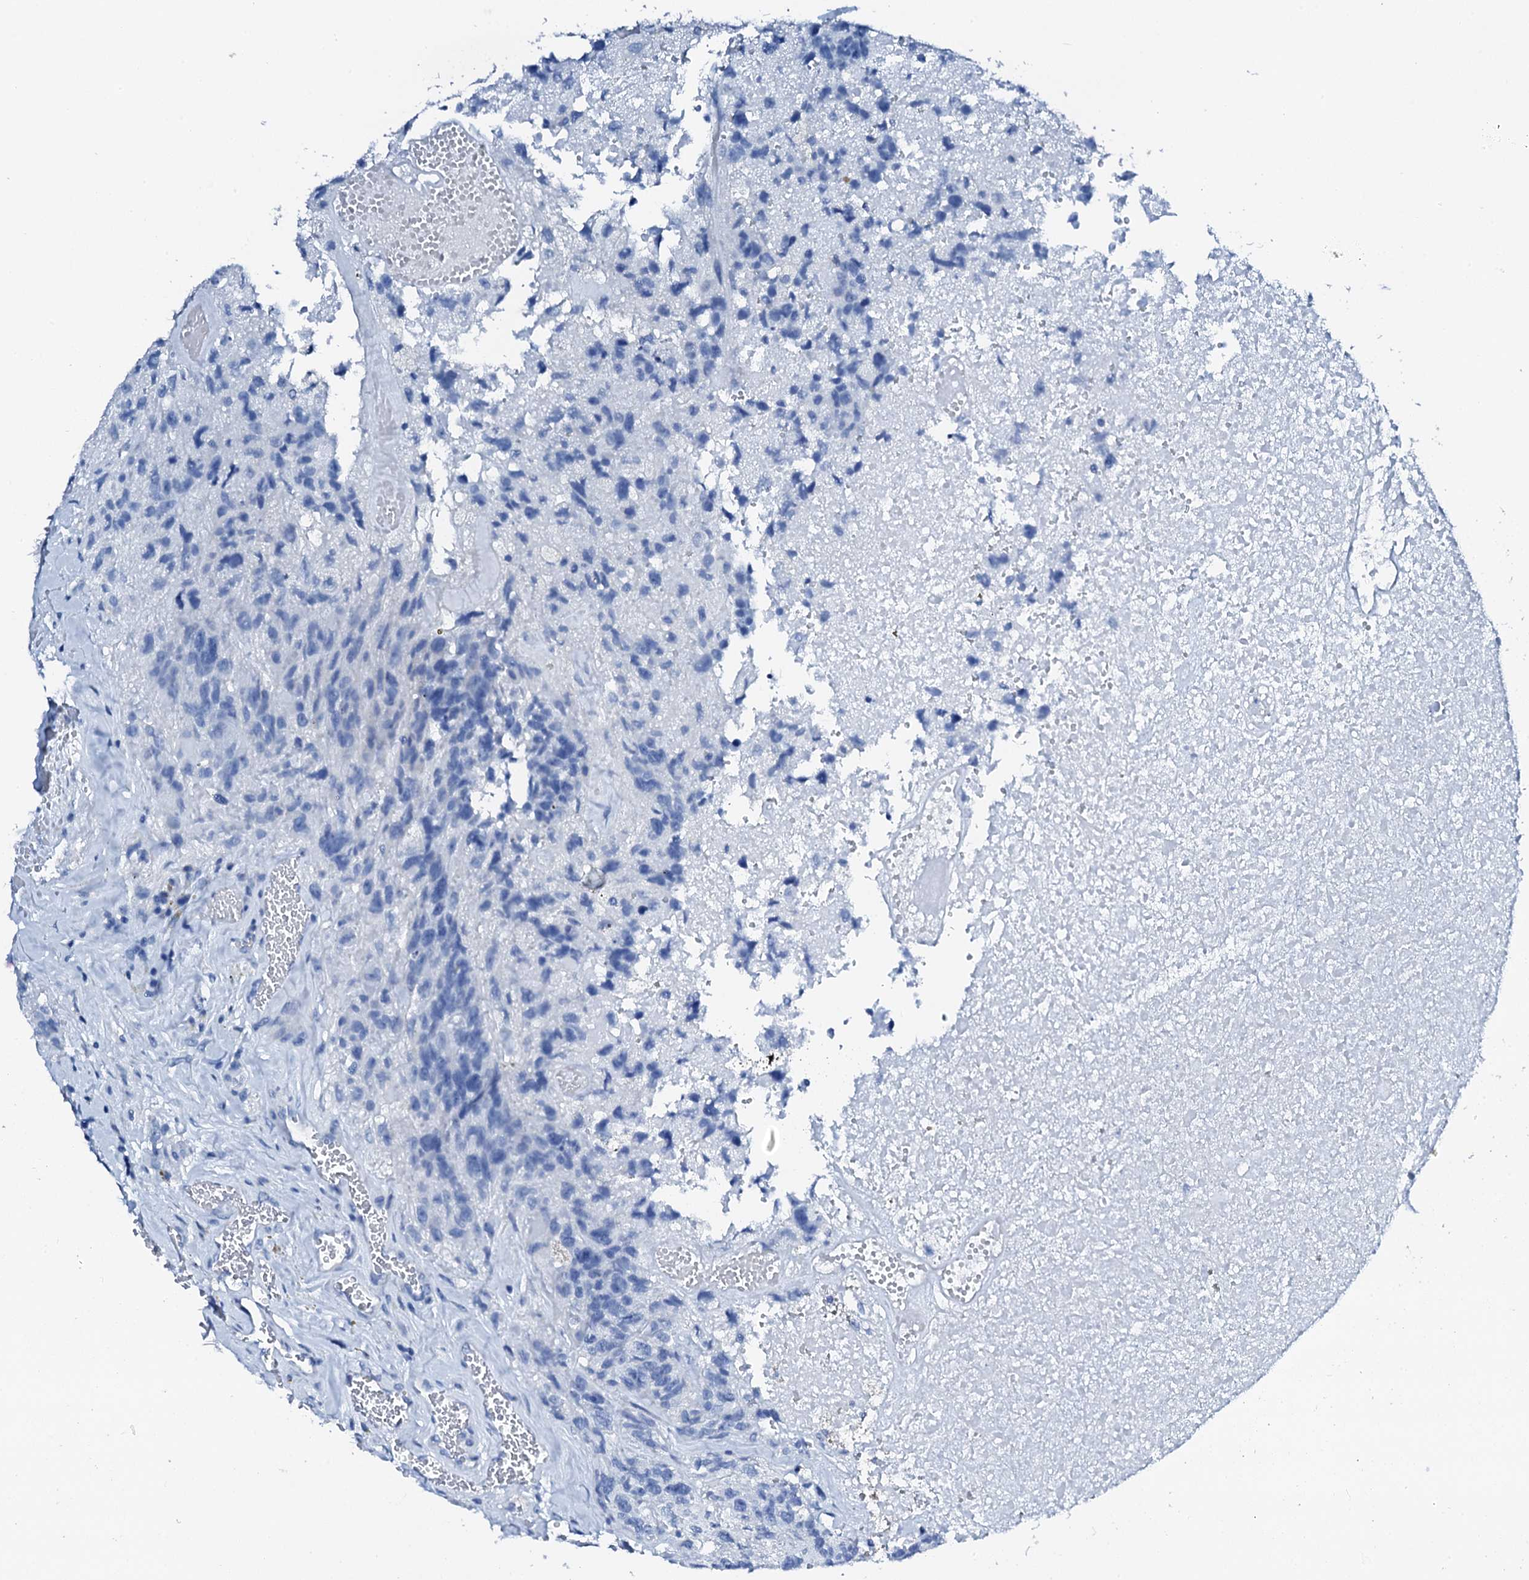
{"staining": {"intensity": "negative", "quantity": "none", "location": "none"}, "tissue": "glioma", "cell_type": "Tumor cells", "image_type": "cancer", "snomed": [{"axis": "morphology", "description": "Glioma, malignant, High grade"}, {"axis": "topography", "description": "Brain"}], "caption": "Immunohistochemical staining of human malignant high-grade glioma demonstrates no significant staining in tumor cells. The staining is performed using DAB brown chromogen with nuclei counter-stained in using hematoxylin.", "gene": "PTH", "patient": {"sex": "male", "age": 69}}